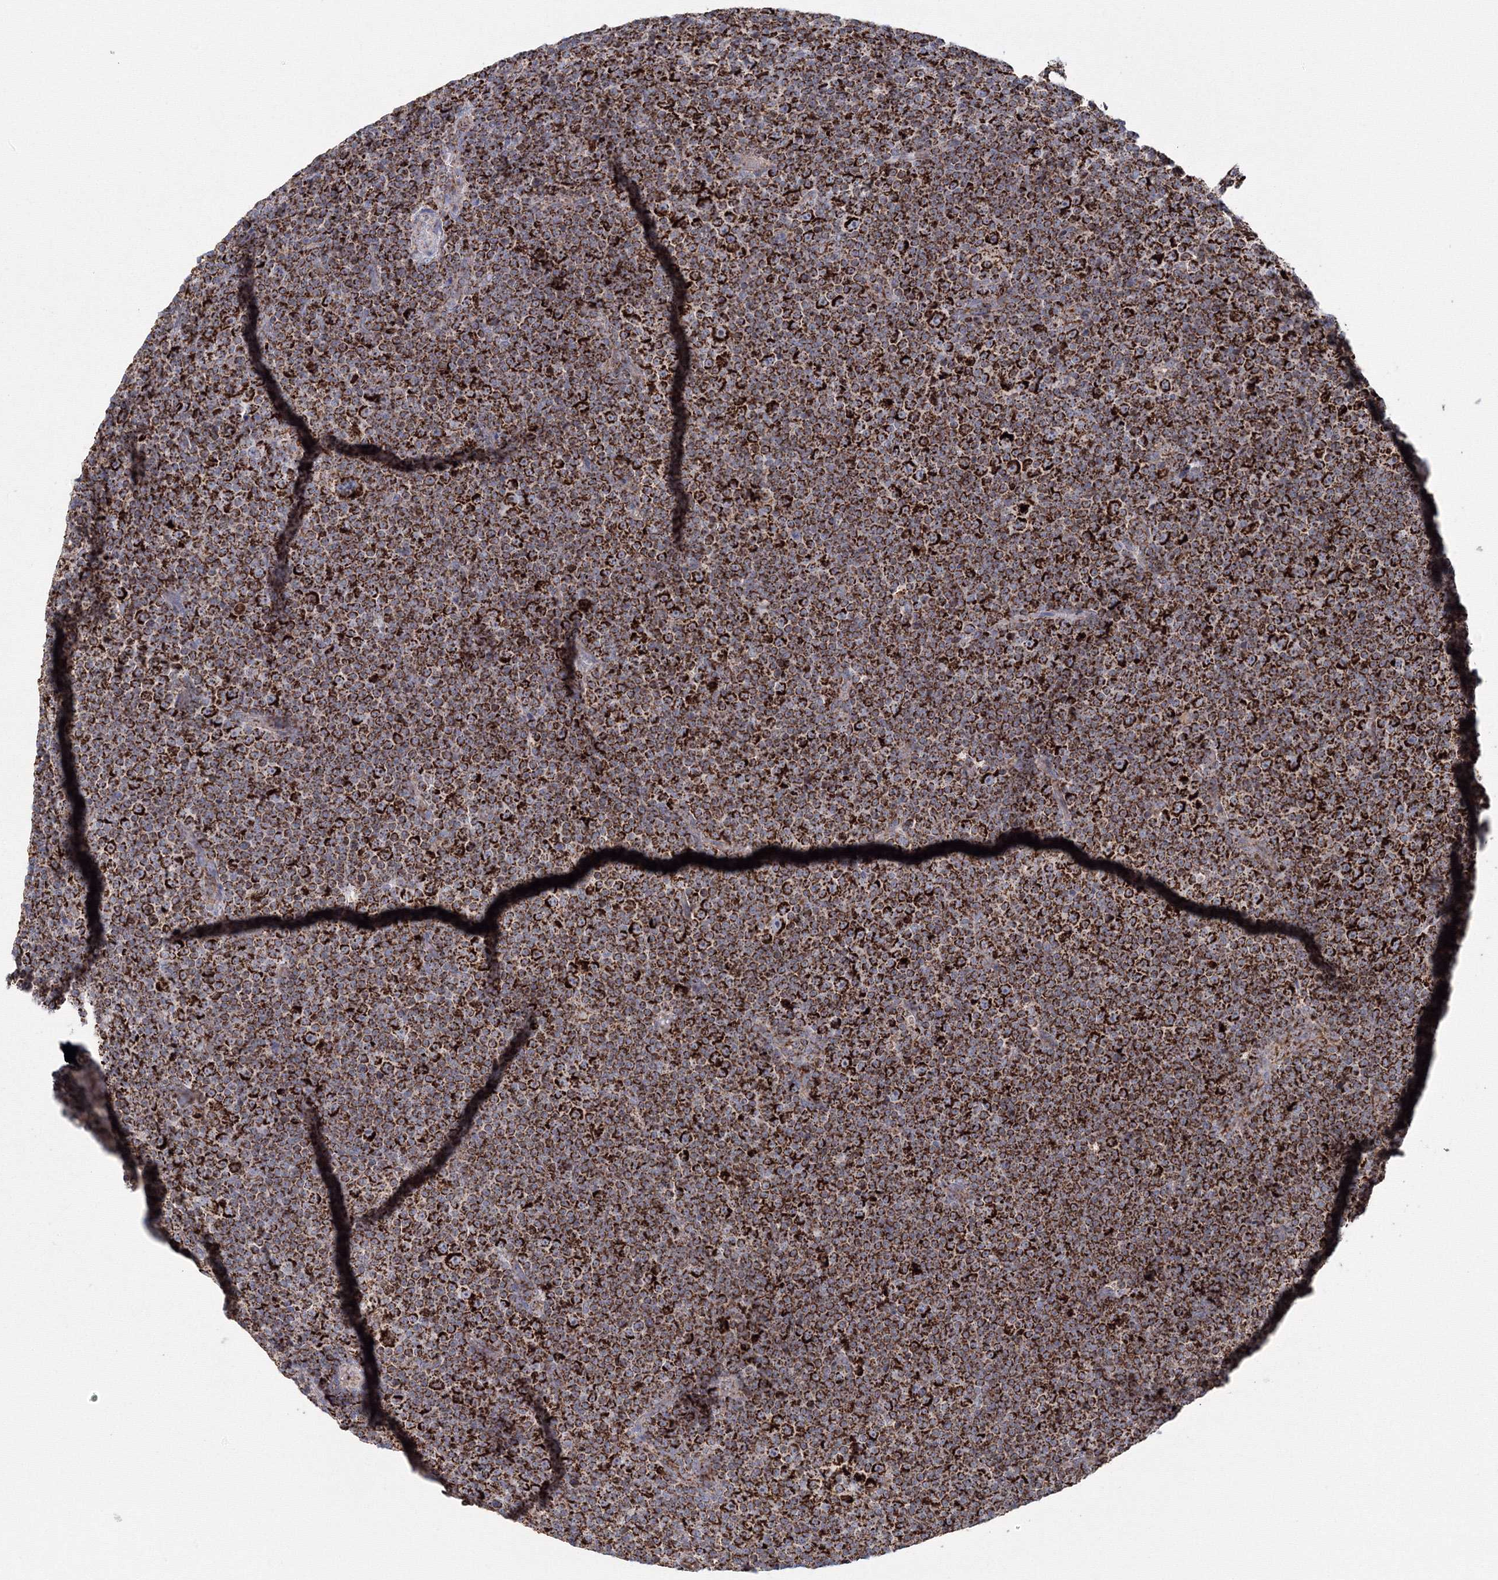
{"staining": {"intensity": "strong", "quantity": ">75%", "location": "cytoplasmic/membranous"}, "tissue": "lymphoma", "cell_type": "Tumor cells", "image_type": "cancer", "snomed": [{"axis": "morphology", "description": "Malignant lymphoma, non-Hodgkin's type, Low grade"}, {"axis": "topography", "description": "Lymph node"}], "caption": "Tumor cells demonstrate high levels of strong cytoplasmic/membranous staining in about >75% of cells in human lymphoma.", "gene": "GRPEL1", "patient": {"sex": "female", "age": 67}}